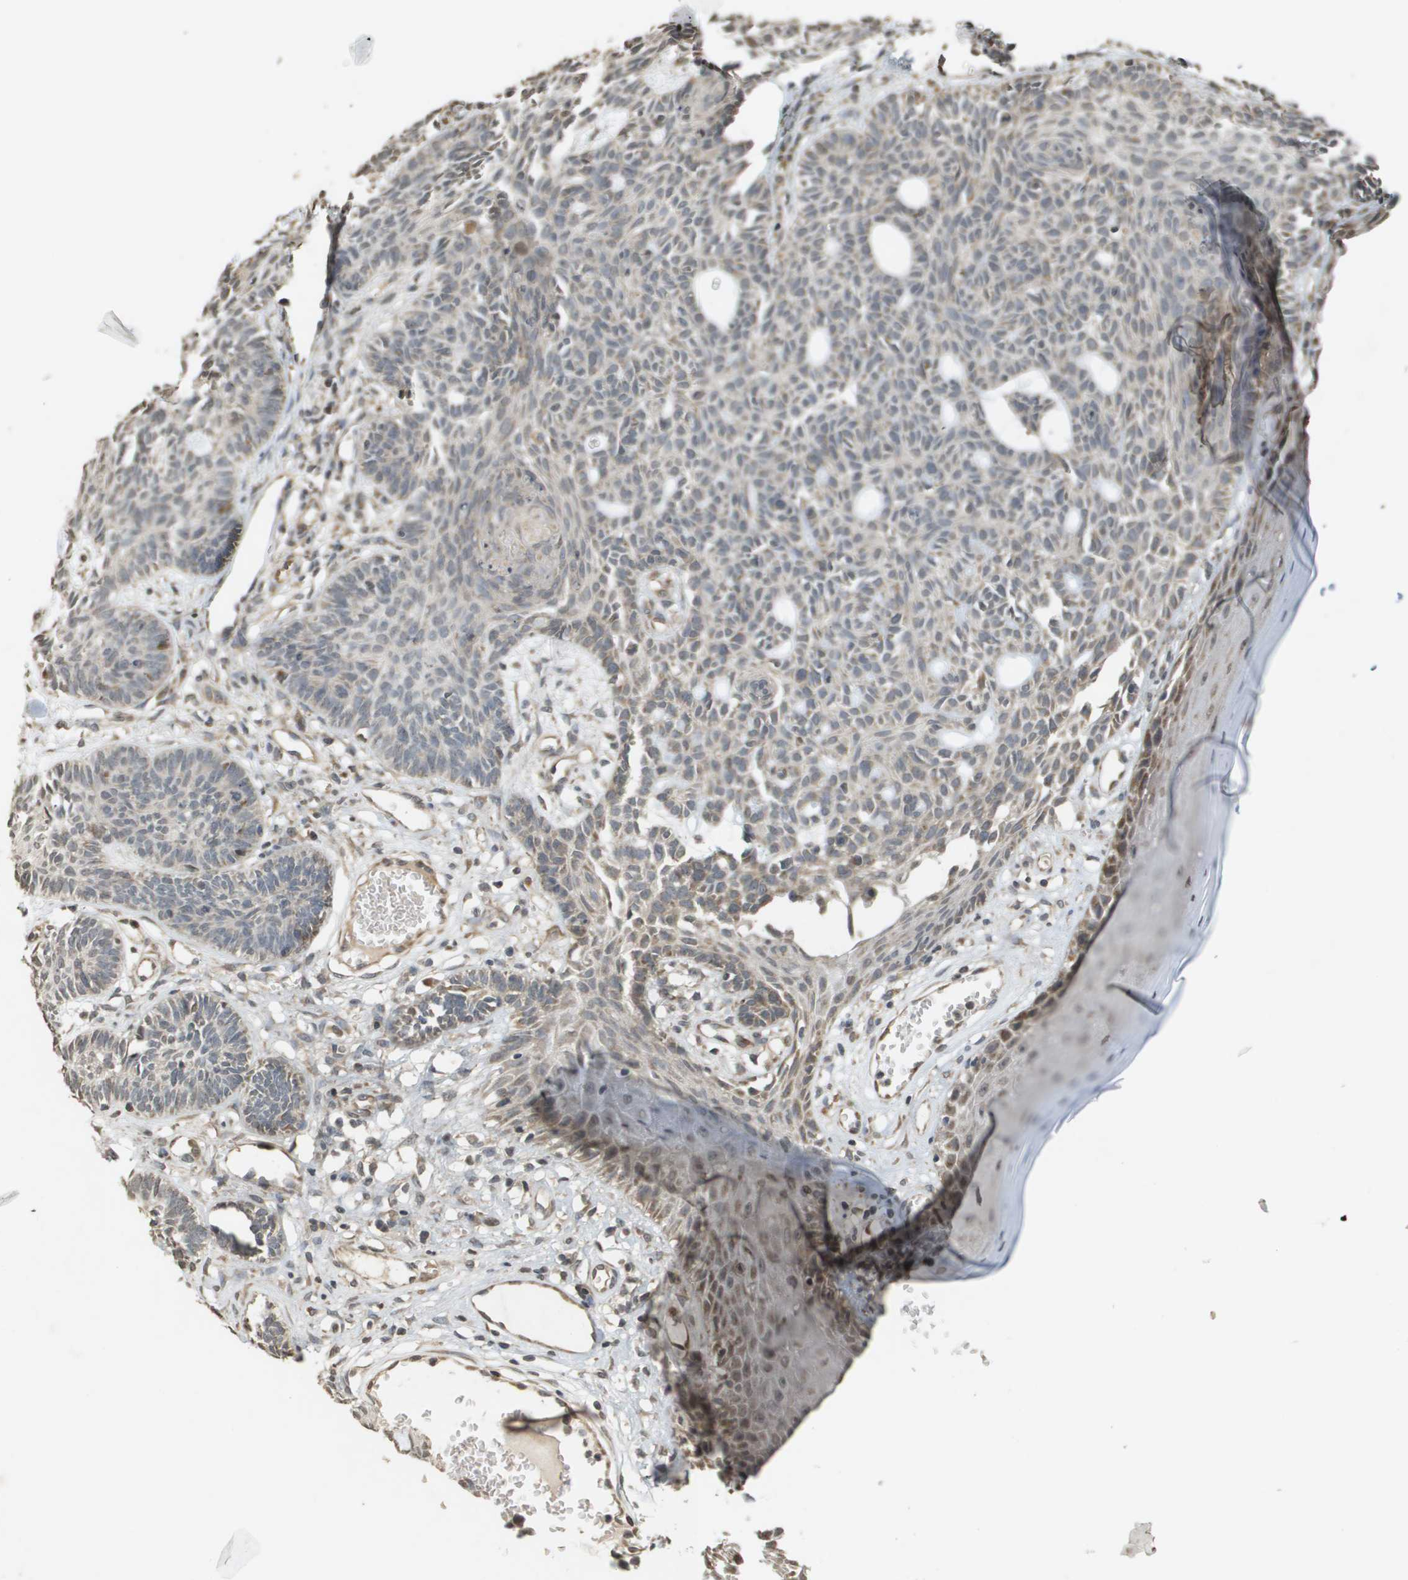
{"staining": {"intensity": "moderate", "quantity": "<25%", "location": "cytoplasmic/membranous"}, "tissue": "skin cancer", "cell_type": "Tumor cells", "image_type": "cancer", "snomed": [{"axis": "morphology", "description": "Basal cell carcinoma"}, {"axis": "topography", "description": "Skin"}], "caption": "This is a micrograph of immunohistochemistry staining of skin cancer, which shows moderate staining in the cytoplasmic/membranous of tumor cells.", "gene": "RAB21", "patient": {"sex": "male", "age": 67}}